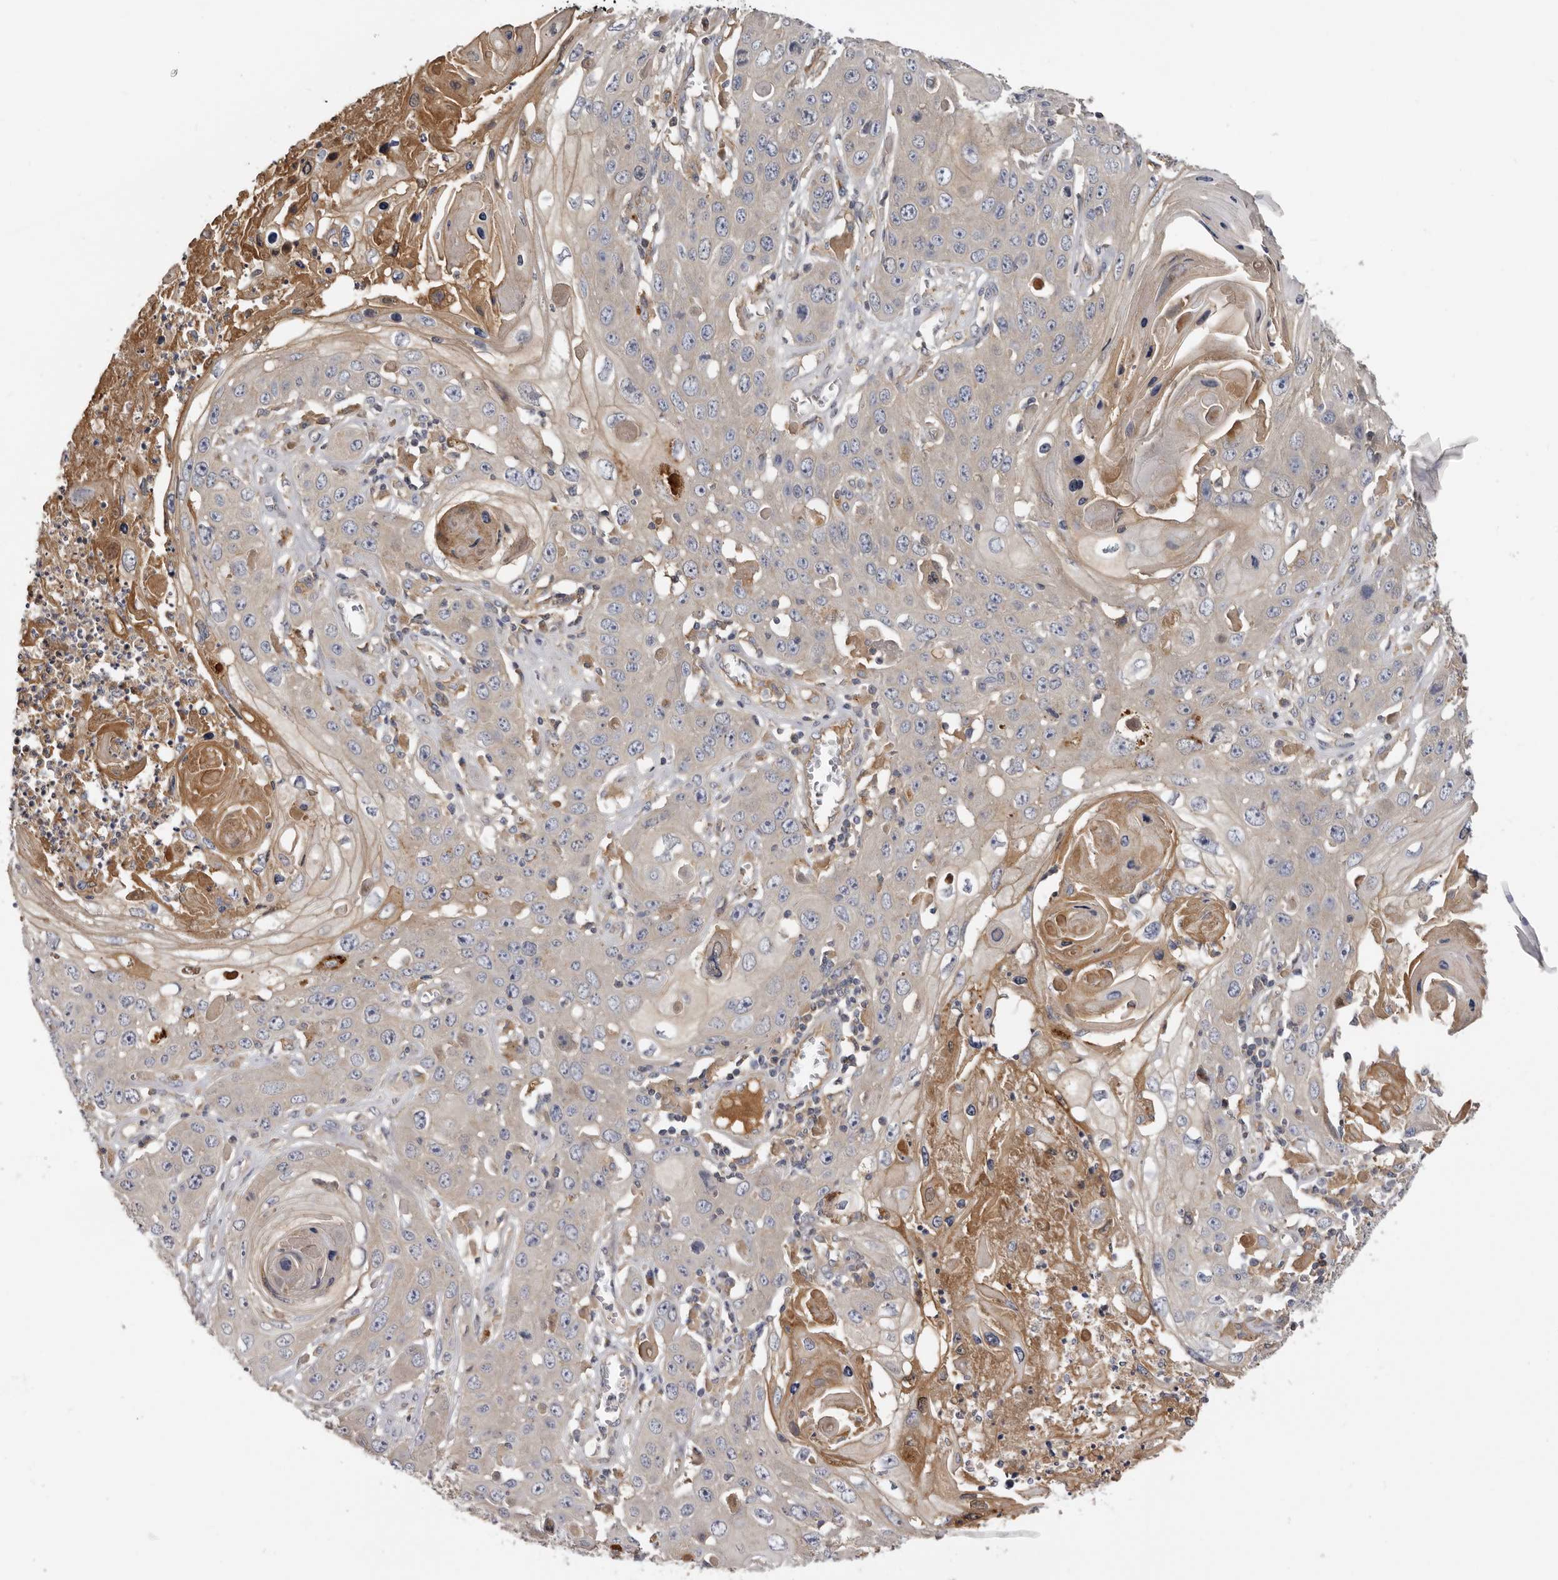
{"staining": {"intensity": "moderate", "quantity": "<25%", "location": "cytoplasmic/membranous"}, "tissue": "skin cancer", "cell_type": "Tumor cells", "image_type": "cancer", "snomed": [{"axis": "morphology", "description": "Squamous cell carcinoma, NOS"}, {"axis": "topography", "description": "Skin"}], "caption": "DAB immunohistochemical staining of skin squamous cell carcinoma displays moderate cytoplasmic/membranous protein staining in about <25% of tumor cells.", "gene": "INKA2", "patient": {"sex": "male", "age": 55}}